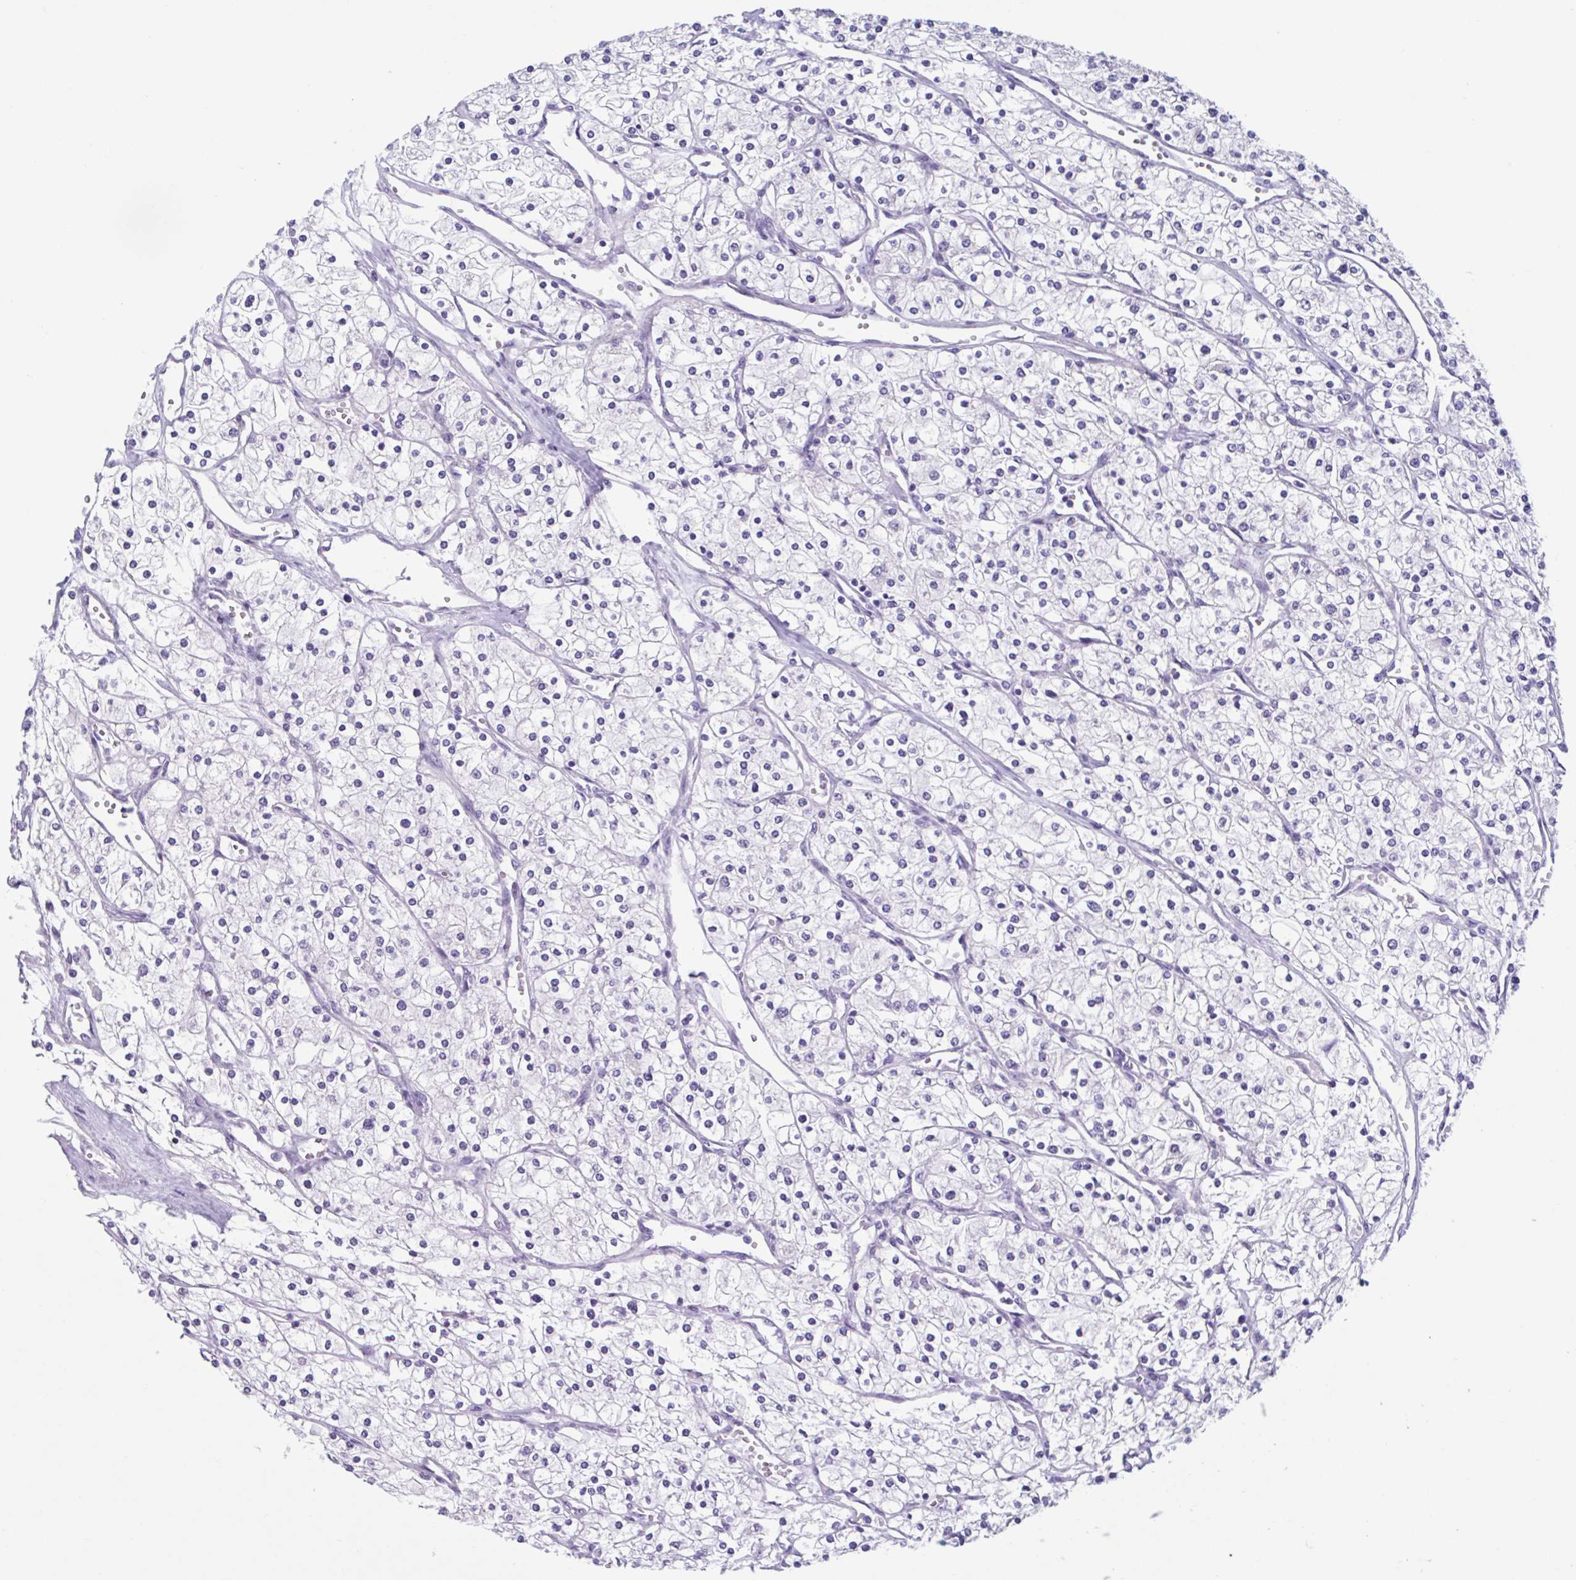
{"staining": {"intensity": "negative", "quantity": "none", "location": "none"}, "tissue": "renal cancer", "cell_type": "Tumor cells", "image_type": "cancer", "snomed": [{"axis": "morphology", "description": "Adenocarcinoma, NOS"}, {"axis": "topography", "description": "Kidney"}], "caption": "A micrograph of renal cancer stained for a protein reveals no brown staining in tumor cells.", "gene": "USP35", "patient": {"sex": "male", "age": 80}}